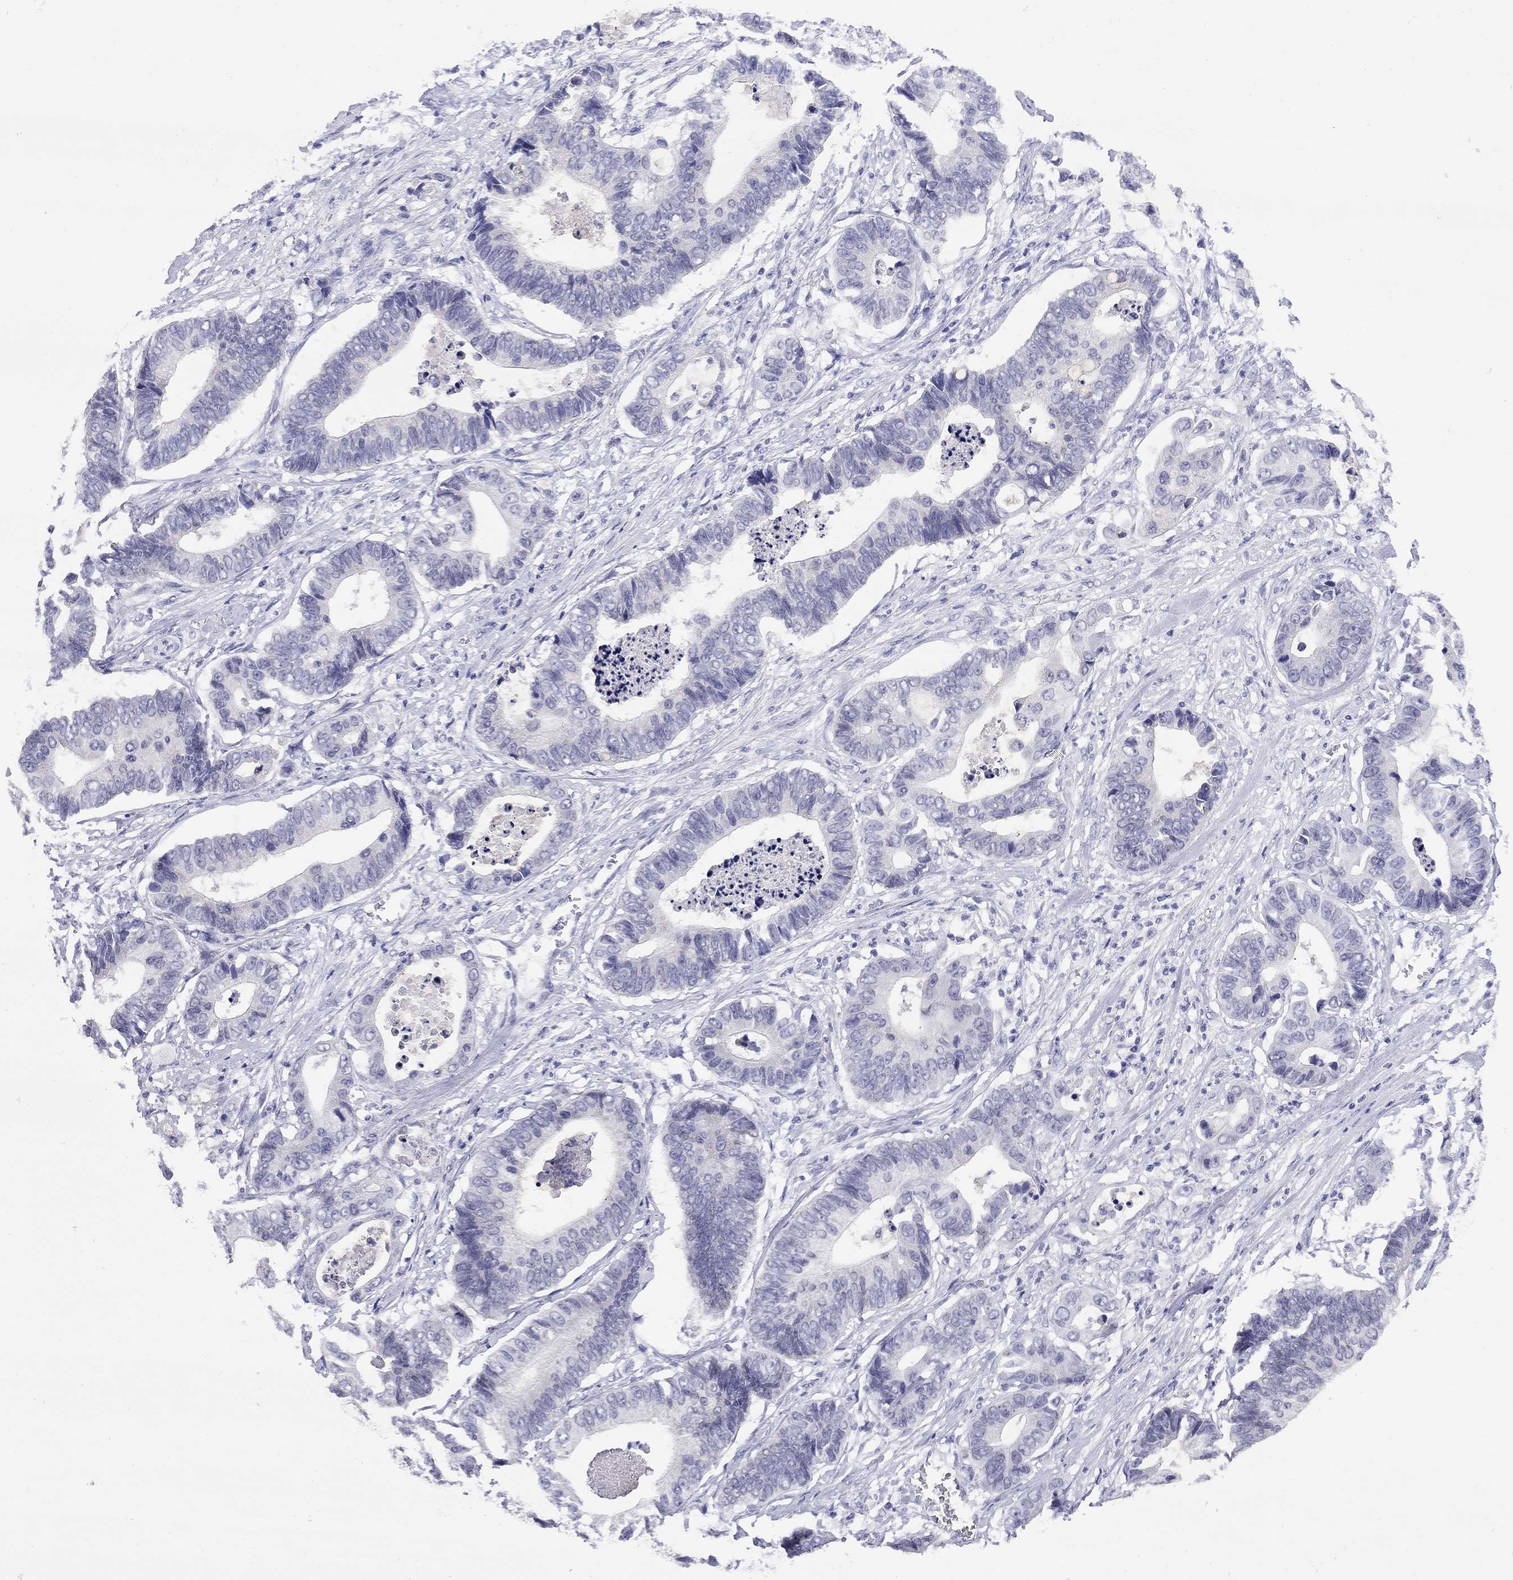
{"staining": {"intensity": "negative", "quantity": "none", "location": "none"}, "tissue": "stomach cancer", "cell_type": "Tumor cells", "image_type": "cancer", "snomed": [{"axis": "morphology", "description": "Adenocarcinoma, NOS"}, {"axis": "topography", "description": "Stomach"}], "caption": "Adenocarcinoma (stomach) was stained to show a protein in brown. There is no significant expression in tumor cells.", "gene": "ARMC12", "patient": {"sex": "male", "age": 84}}